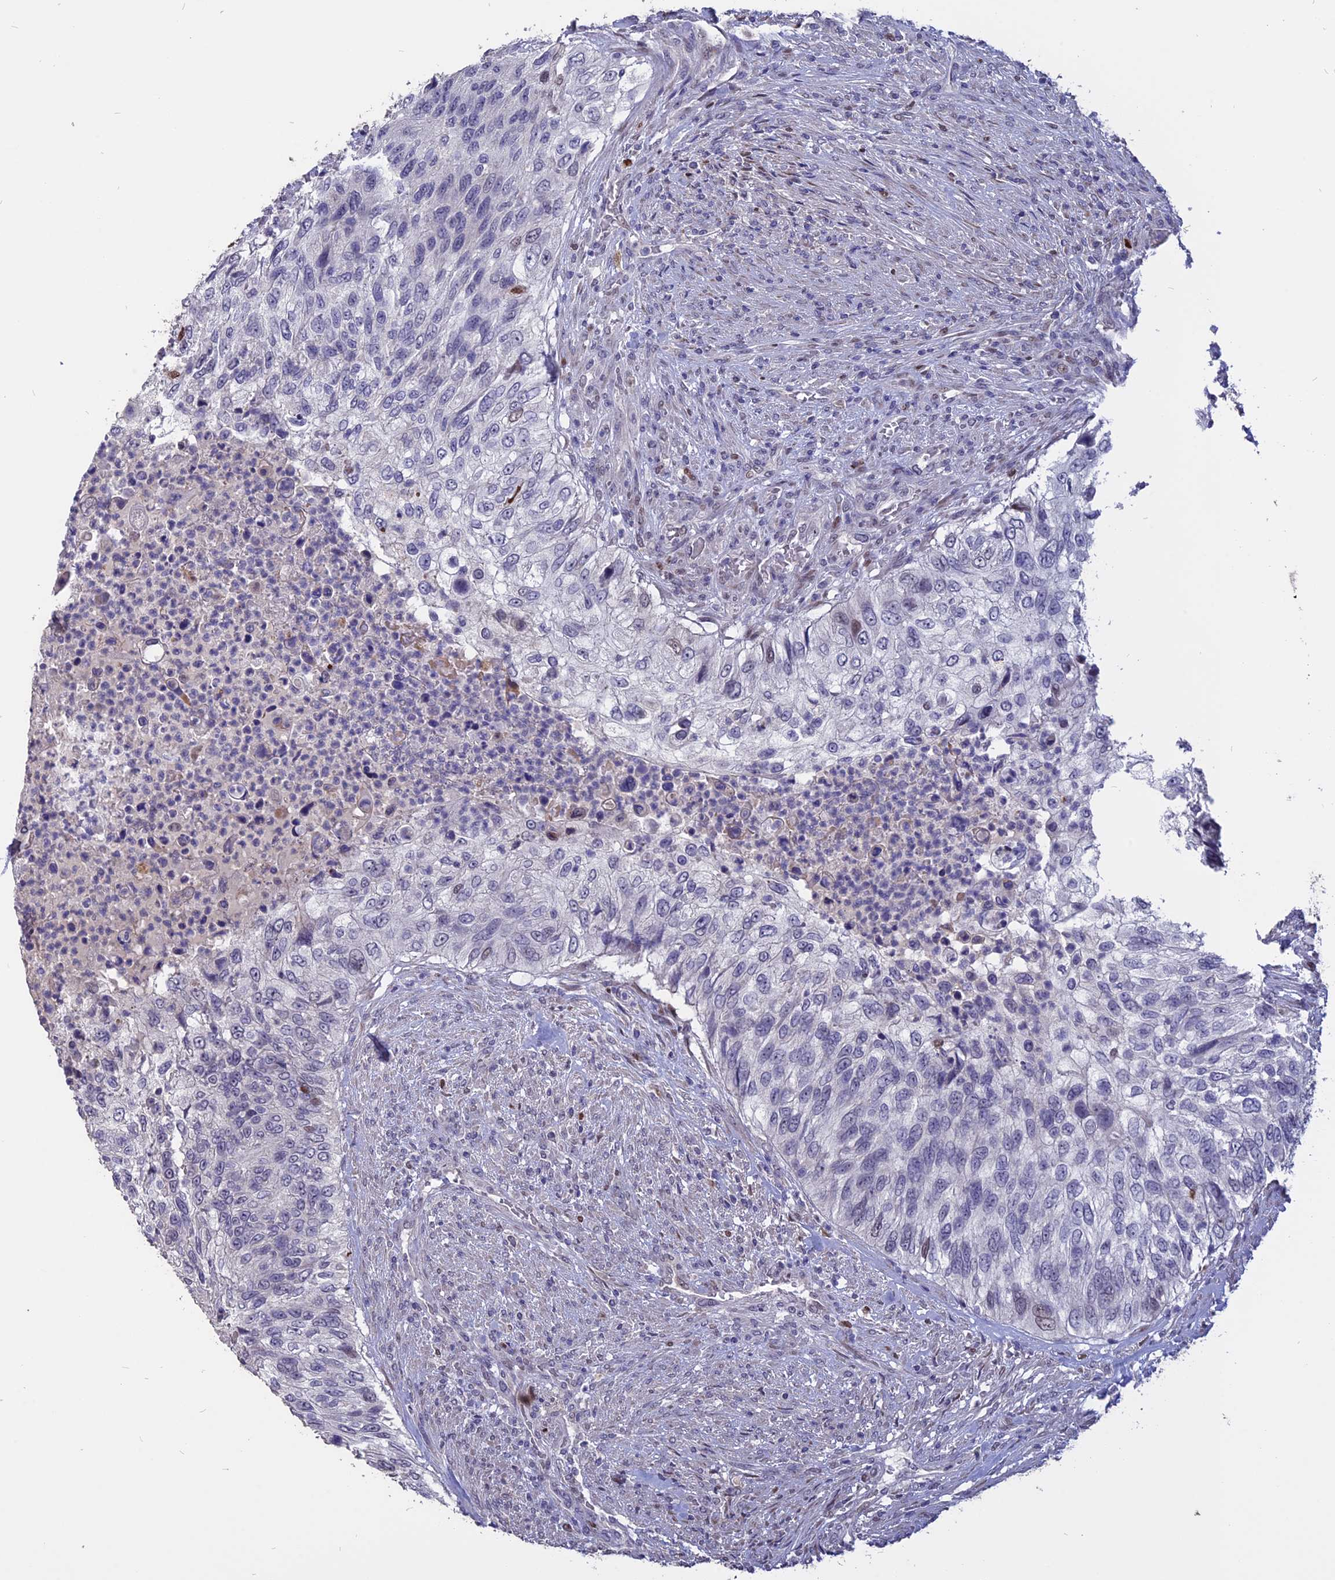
{"staining": {"intensity": "negative", "quantity": "none", "location": "none"}, "tissue": "urothelial cancer", "cell_type": "Tumor cells", "image_type": "cancer", "snomed": [{"axis": "morphology", "description": "Urothelial carcinoma, High grade"}, {"axis": "topography", "description": "Urinary bladder"}], "caption": "High-grade urothelial carcinoma was stained to show a protein in brown. There is no significant positivity in tumor cells.", "gene": "TMEM263", "patient": {"sex": "female", "age": 60}}